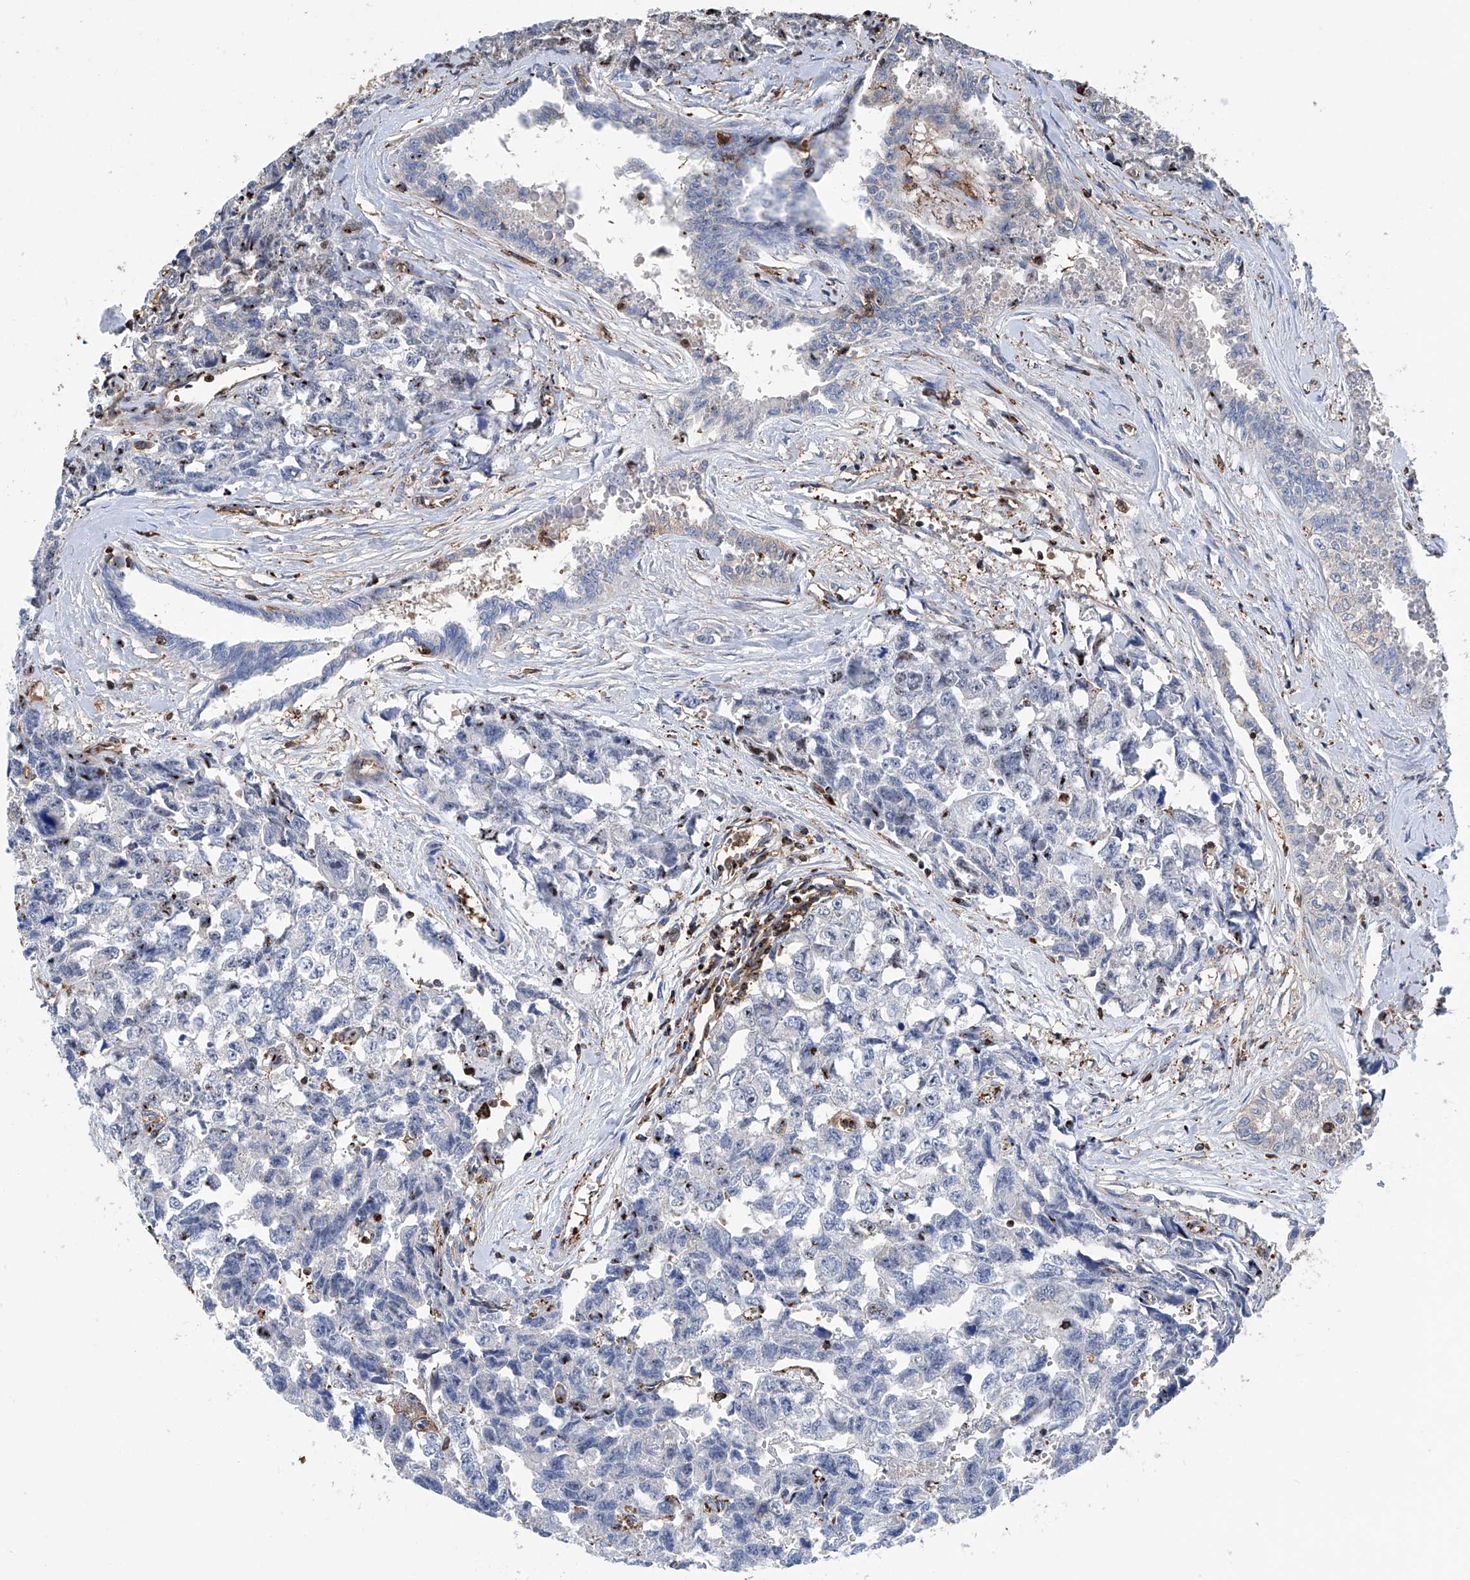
{"staining": {"intensity": "negative", "quantity": "none", "location": "none"}, "tissue": "testis cancer", "cell_type": "Tumor cells", "image_type": "cancer", "snomed": [{"axis": "morphology", "description": "Carcinoma, Embryonal, NOS"}, {"axis": "topography", "description": "Testis"}], "caption": "IHC image of neoplastic tissue: testis embryonal carcinoma stained with DAB (3,3'-diaminobenzidine) displays no significant protein staining in tumor cells.", "gene": "ZNF484", "patient": {"sex": "male", "age": 31}}